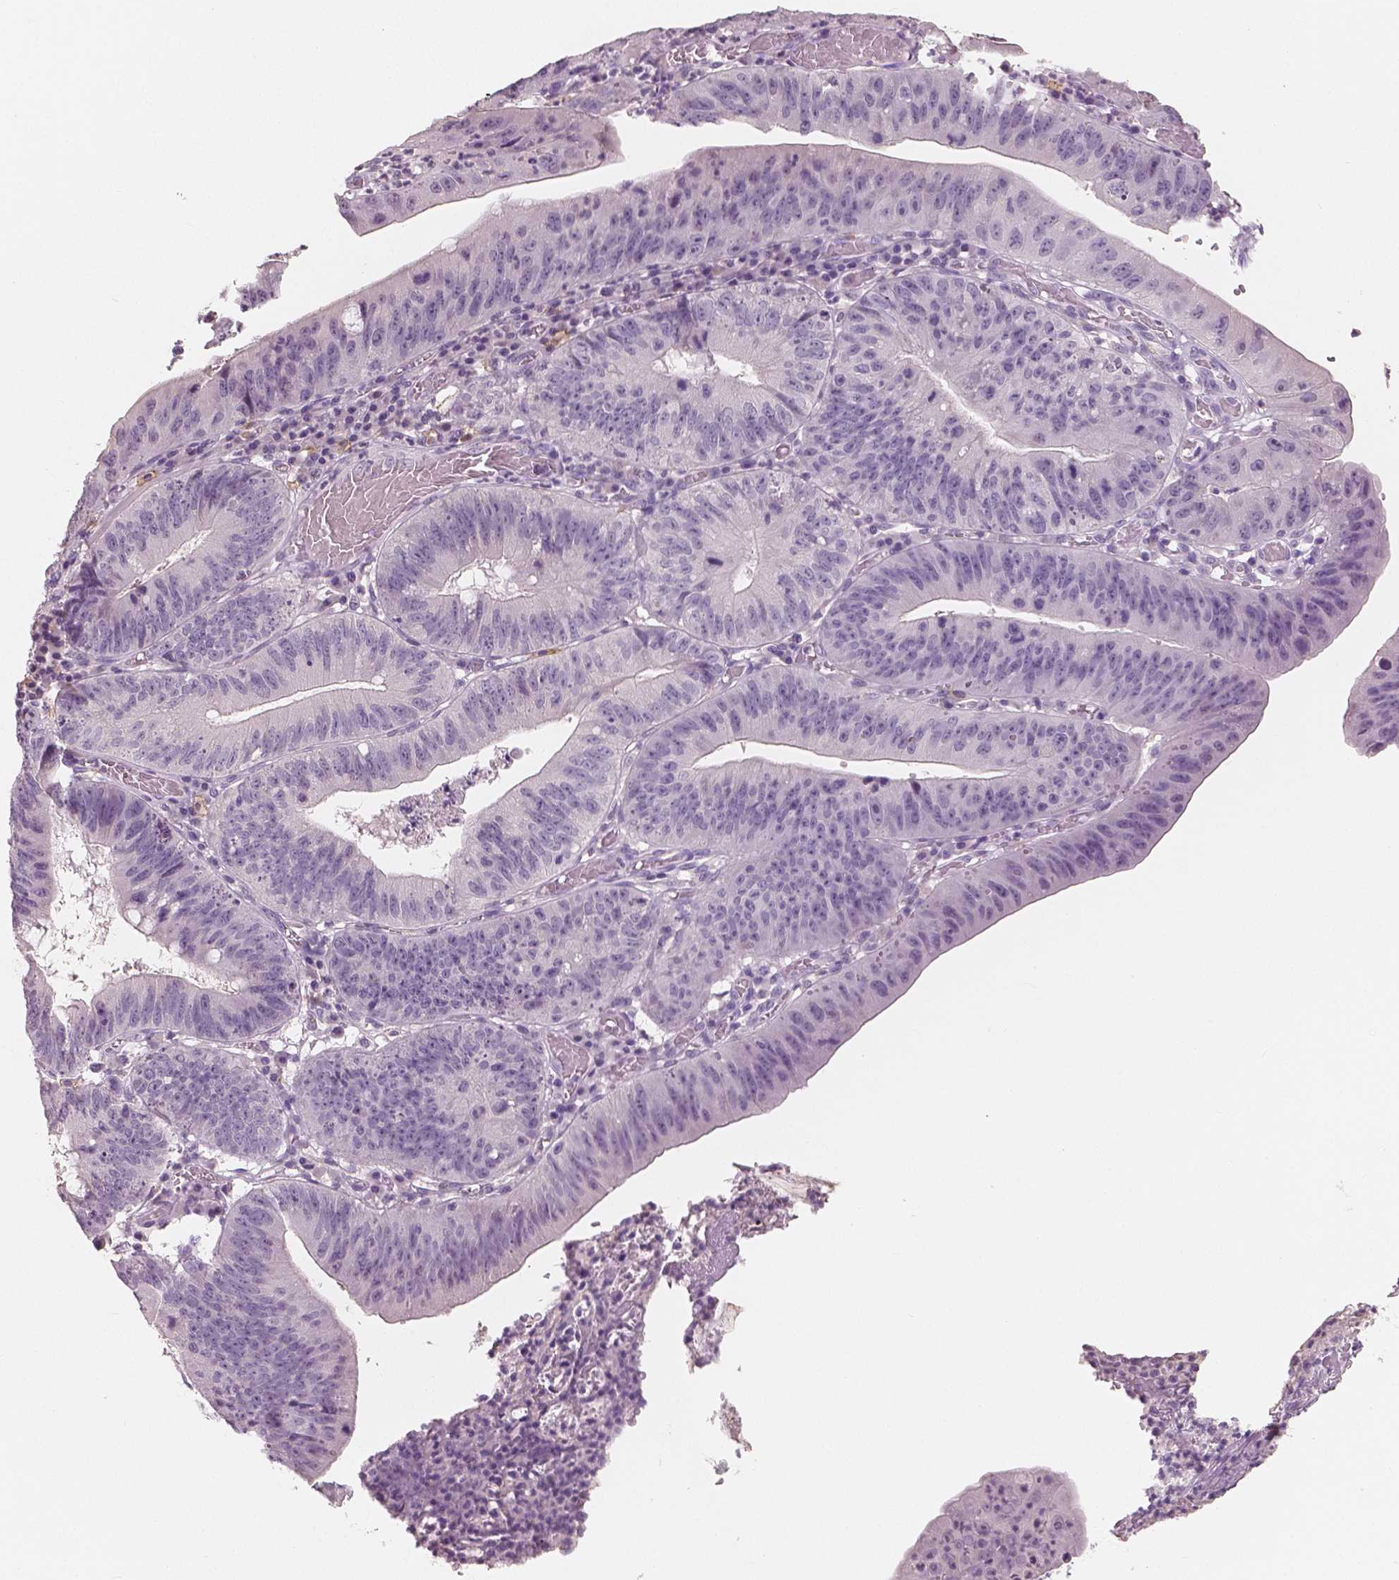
{"staining": {"intensity": "negative", "quantity": "none", "location": "none"}, "tissue": "stomach cancer", "cell_type": "Tumor cells", "image_type": "cancer", "snomed": [{"axis": "morphology", "description": "Adenocarcinoma, NOS"}, {"axis": "topography", "description": "Stomach"}], "caption": "Immunohistochemistry of human adenocarcinoma (stomach) shows no staining in tumor cells. The staining is performed using DAB brown chromogen with nuclei counter-stained in using hematoxylin.", "gene": "KIT", "patient": {"sex": "male", "age": 59}}